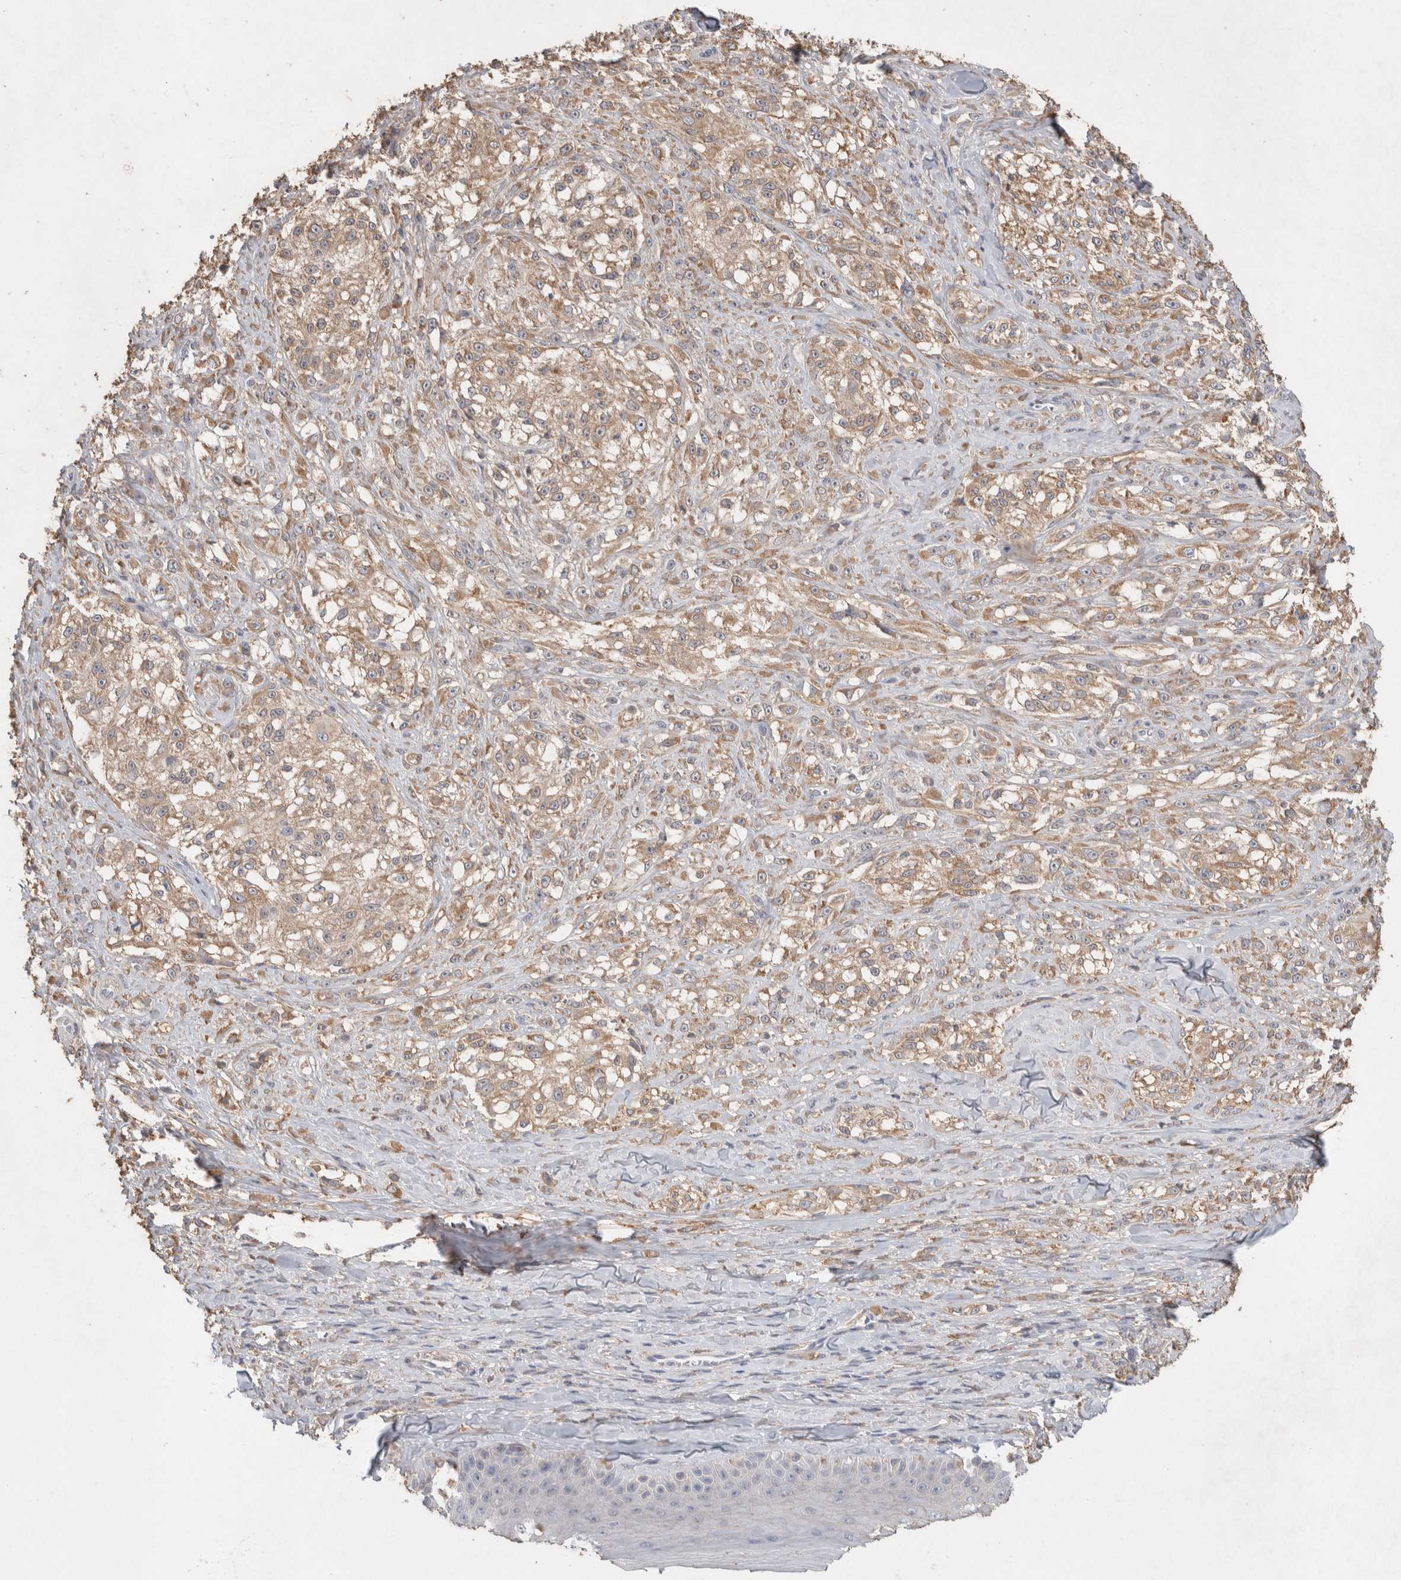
{"staining": {"intensity": "moderate", "quantity": ">75%", "location": "cytoplasmic/membranous"}, "tissue": "melanoma", "cell_type": "Tumor cells", "image_type": "cancer", "snomed": [{"axis": "morphology", "description": "Malignant melanoma, NOS"}, {"axis": "topography", "description": "Skin of head"}], "caption": "Melanoma stained with immunohistochemistry (IHC) displays moderate cytoplasmic/membranous staining in about >75% of tumor cells.", "gene": "RAB14", "patient": {"sex": "male", "age": 83}}